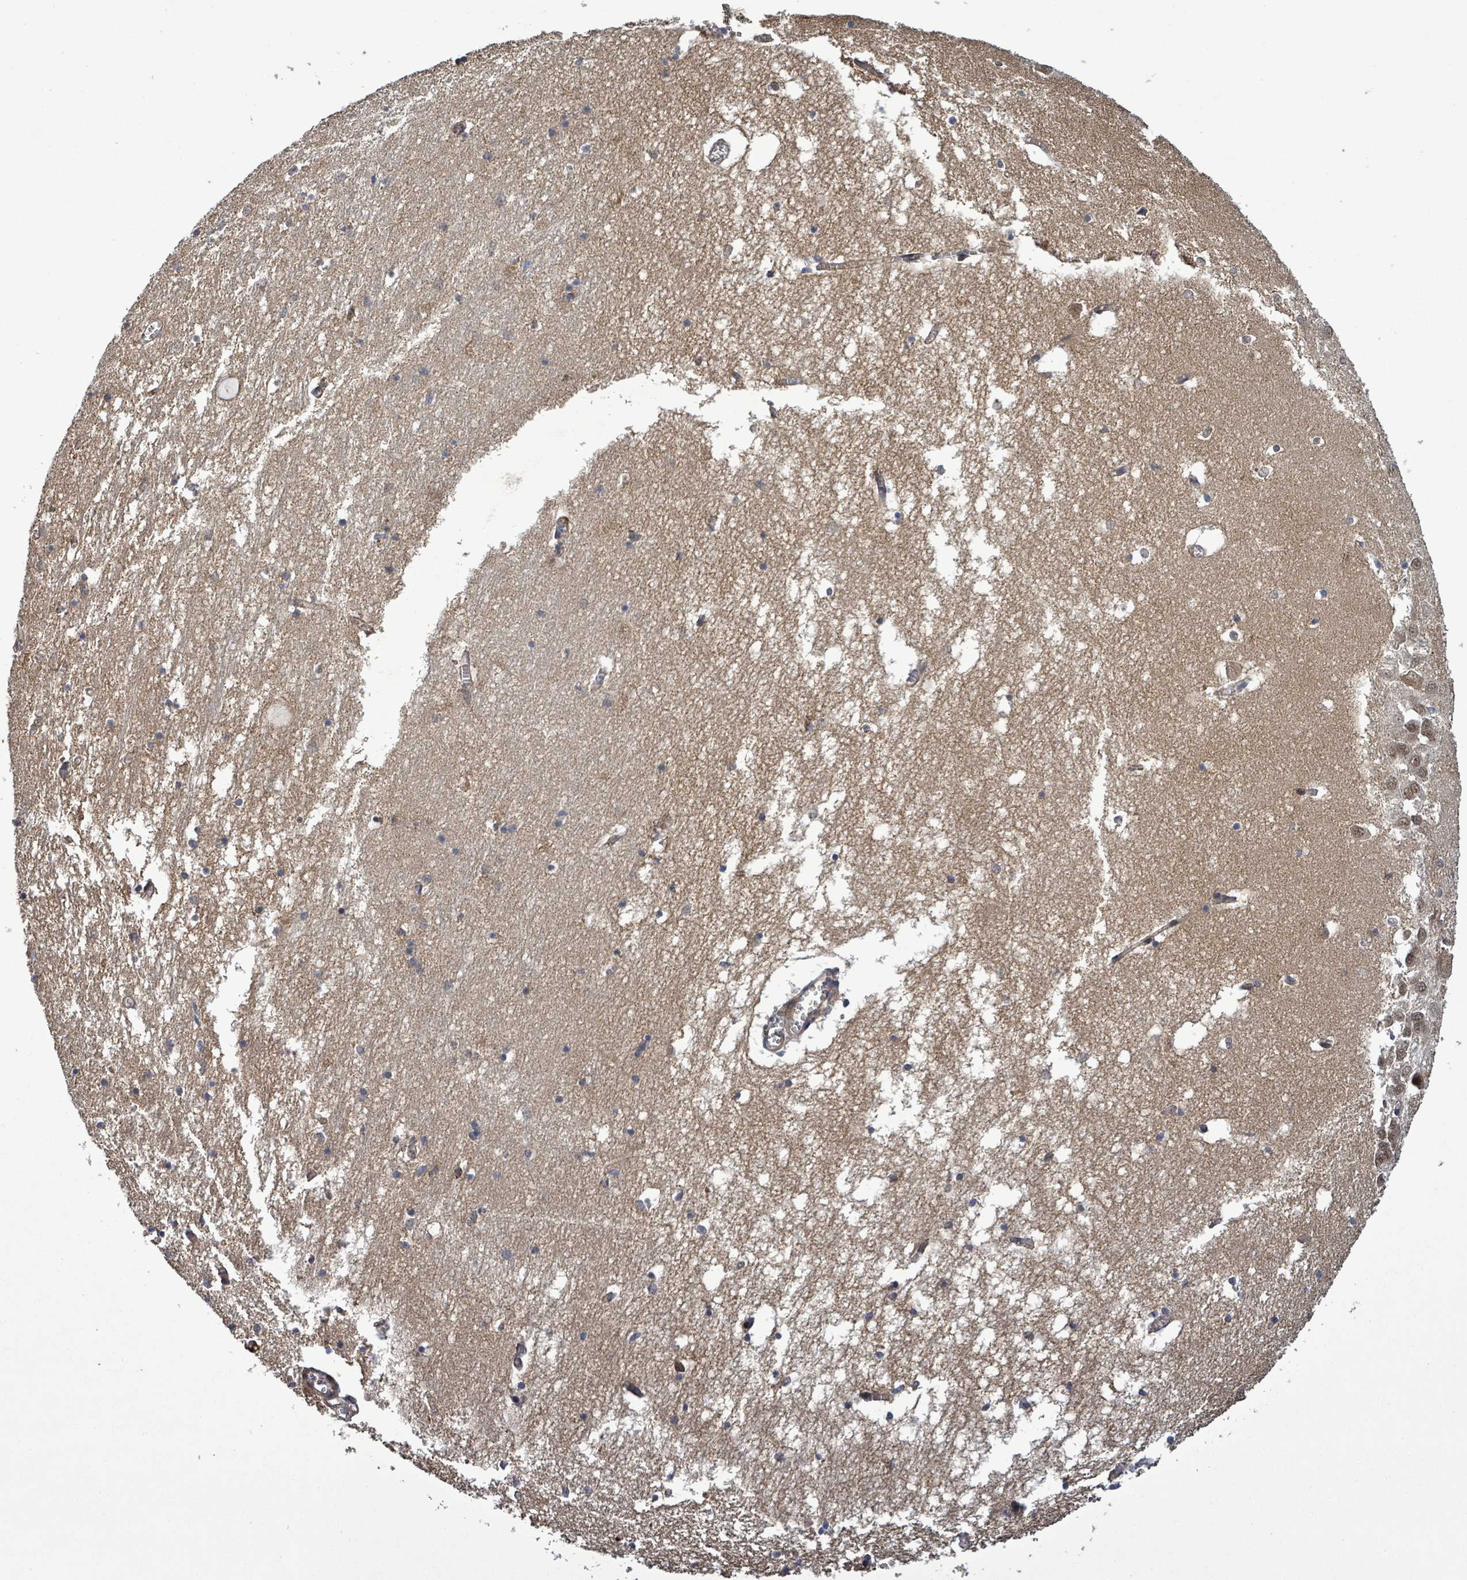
{"staining": {"intensity": "moderate", "quantity": "<25%", "location": "nuclear"}, "tissue": "hippocampus", "cell_type": "Glial cells", "image_type": "normal", "snomed": [{"axis": "morphology", "description": "Normal tissue, NOS"}, {"axis": "topography", "description": "Hippocampus"}], "caption": "A brown stain shows moderate nuclear positivity of a protein in glial cells of normal hippocampus.", "gene": "PATZ1", "patient": {"sex": "male", "age": 70}}